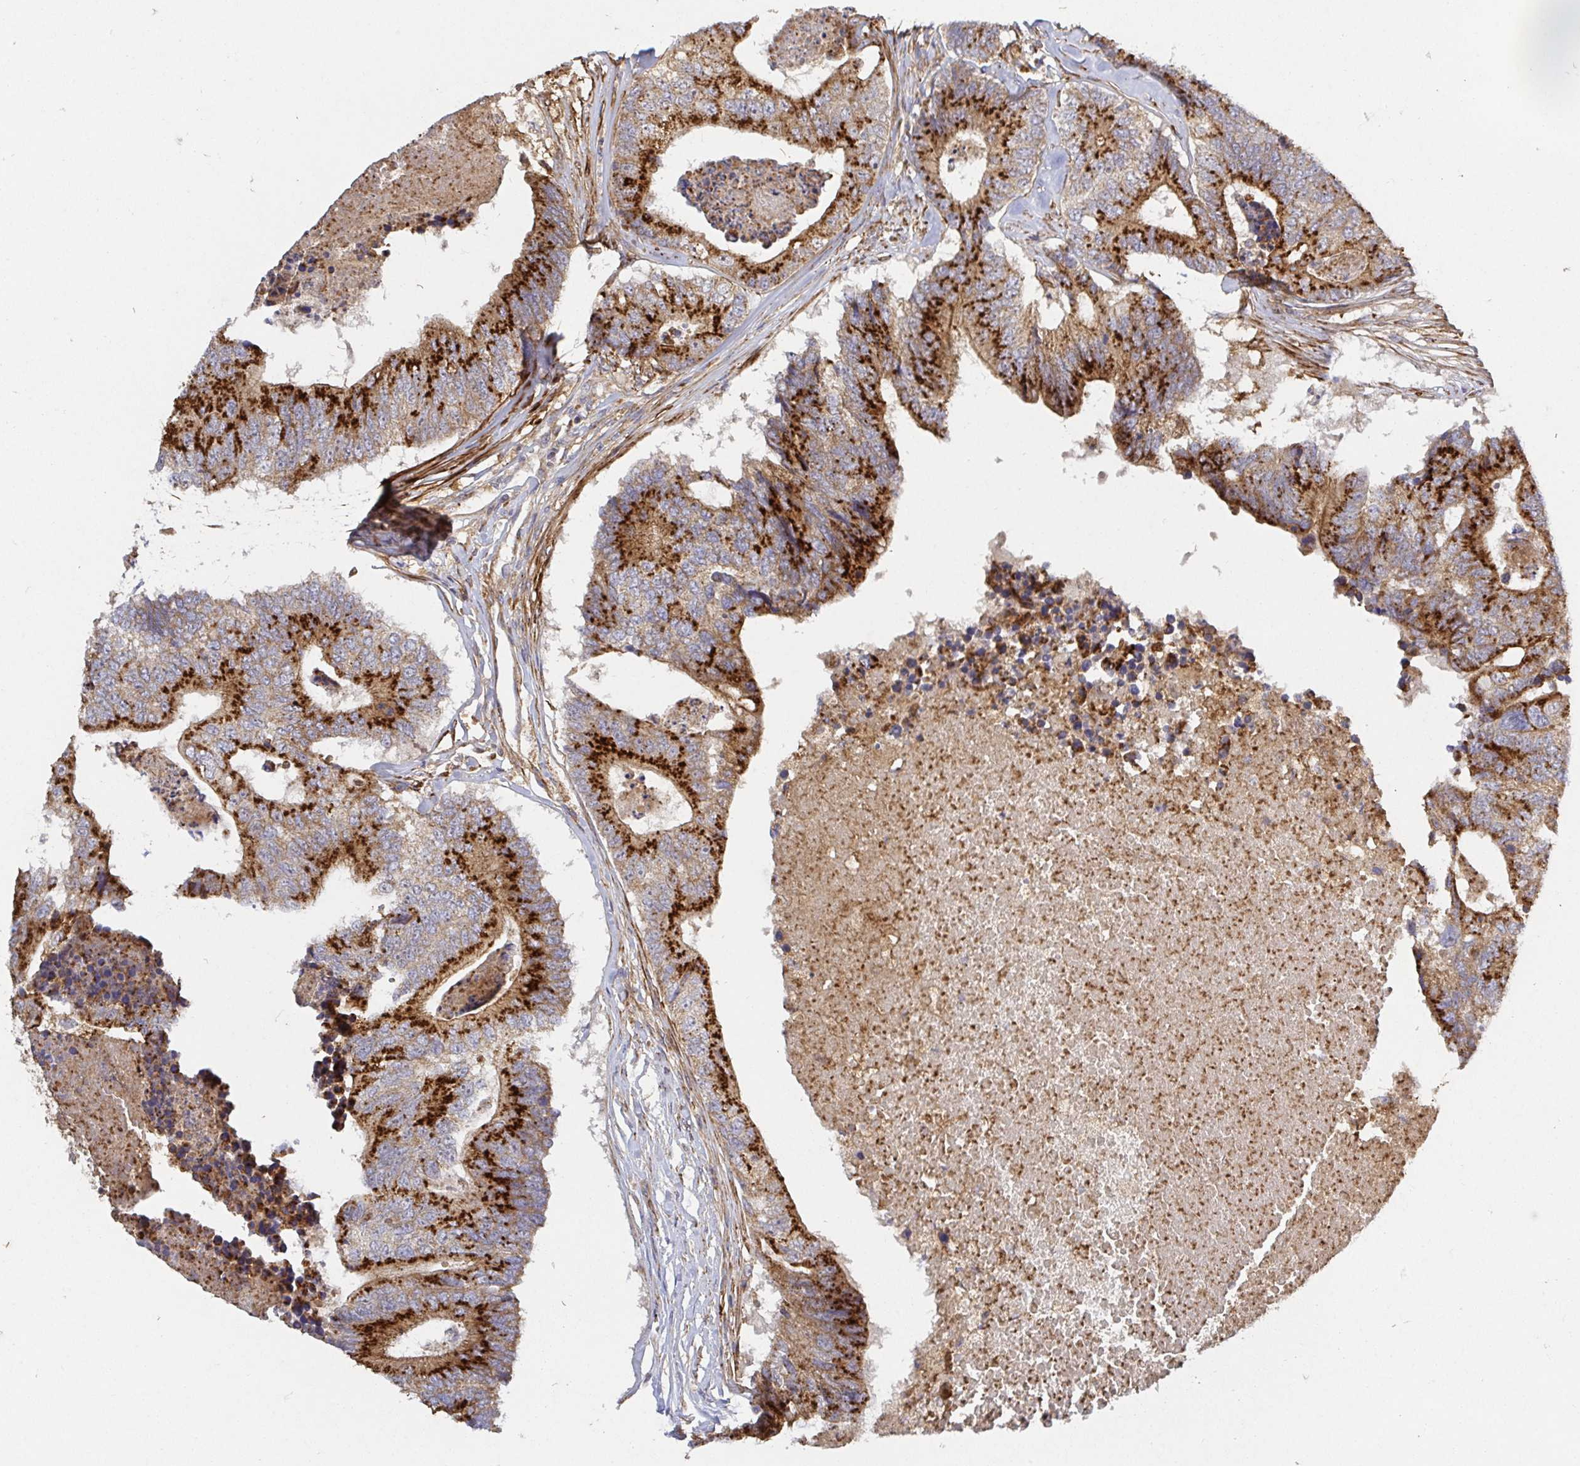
{"staining": {"intensity": "strong", "quantity": ">75%", "location": "cytoplasmic/membranous"}, "tissue": "colorectal cancer", "cell_type": "Tumor cells", "image_type": "cancer", "snomed": [{"axis": "morphology", "description": "Adenocarcinoma, NOS"}, {"axis": "topography", "description": "Colon"}], "caption": "About >75% of tumor cells in human colorectal cancer (adenocarcinoma) show strong cytoplasmic/membranous protein positivity as visualized by brown immunohistochemical staining.", "gene": "TM9SF4", "patient": {"sex": "female", "age": 67}}